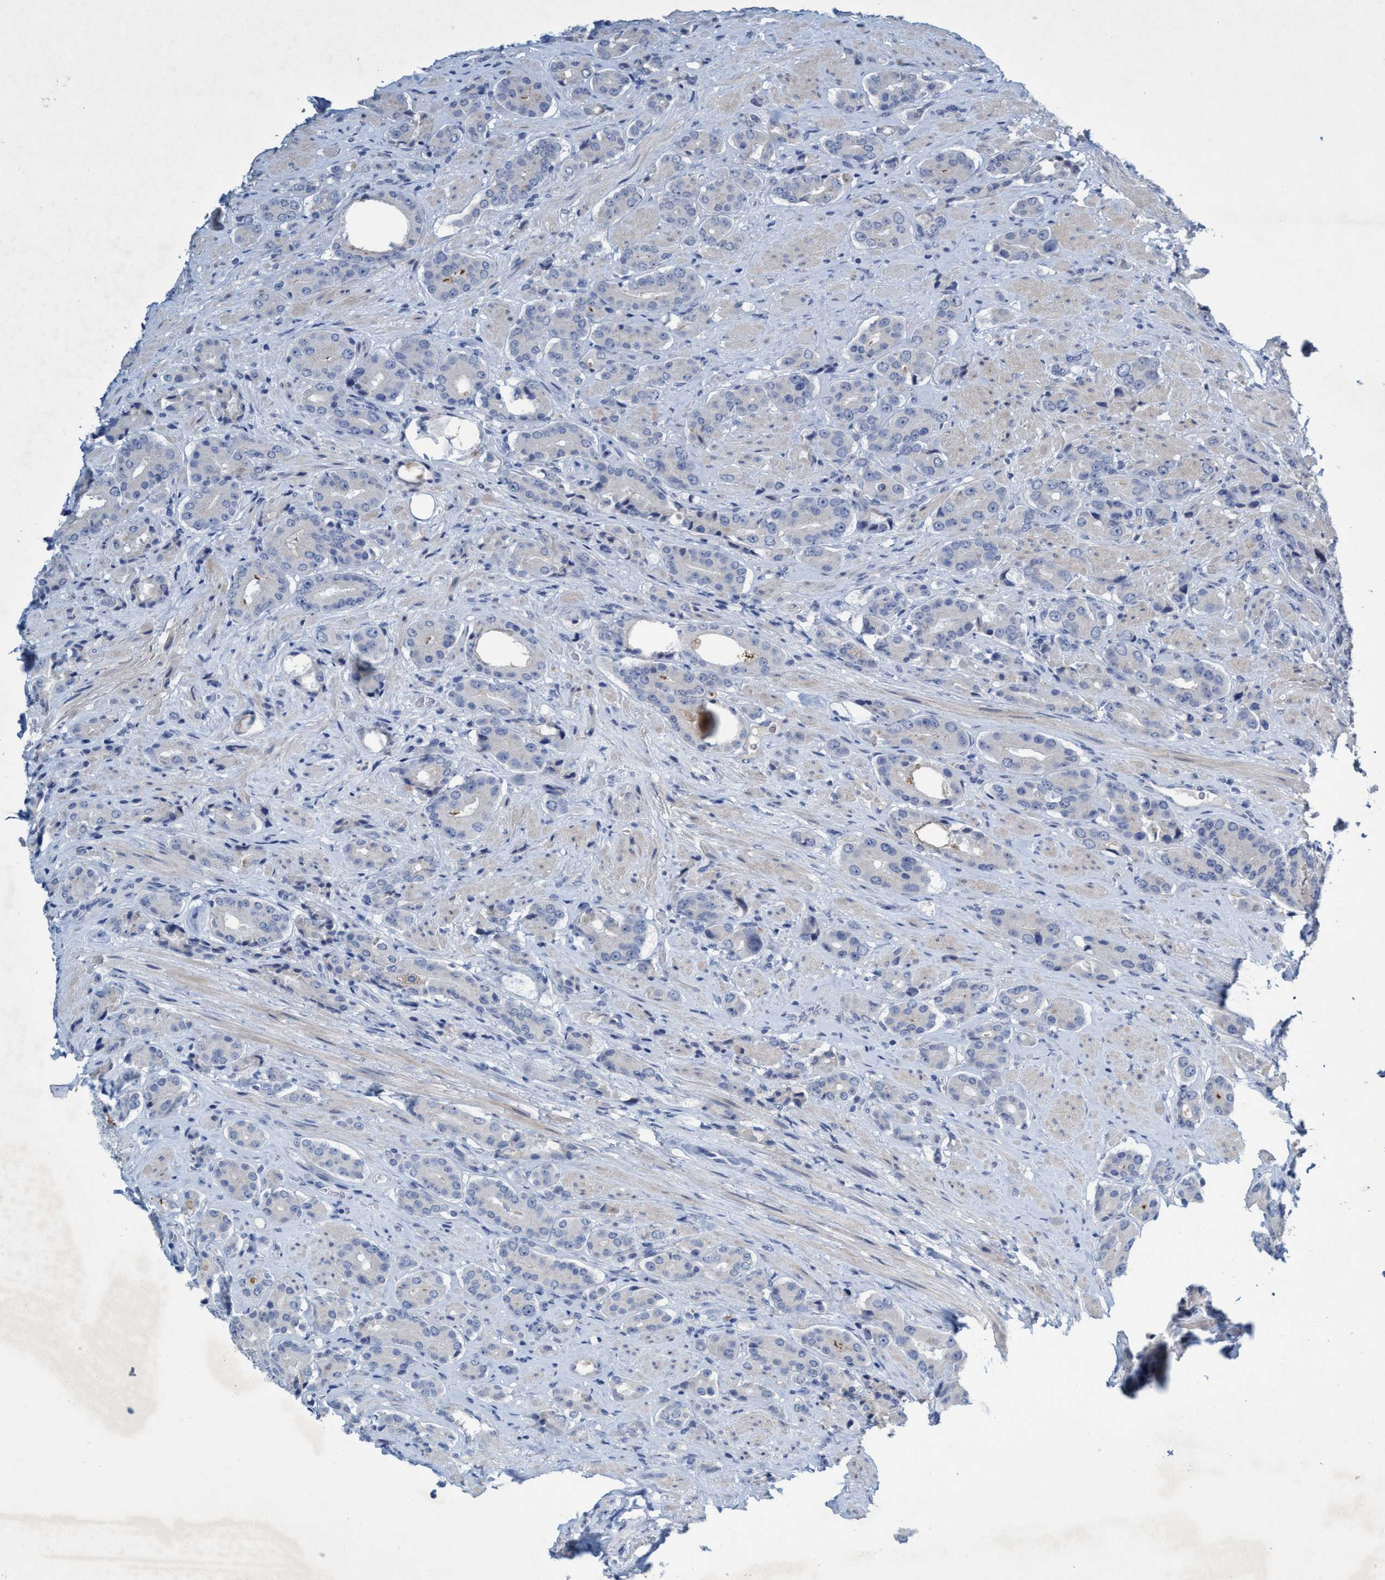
{"staining": {"intensity": "negative", "quantity": "none", "location": "none"}, "tissue": "prostate cancer", "cell_type": "Tumor cells", "image_type": "cancer", "snomed": [{"axis": "morphology", "description": "Adenocarcinoma, High grade"}, {"axis": "topography", "description": "Prostate"}], "caption": "Immunohistochemistry micrograph of human prostate high-grade adenocarcinoma stained for a protein (brown), which reveals no positivity in tumor cells.", "gene": "RNF208", "patient": {"sex": "male", "age": 71}}